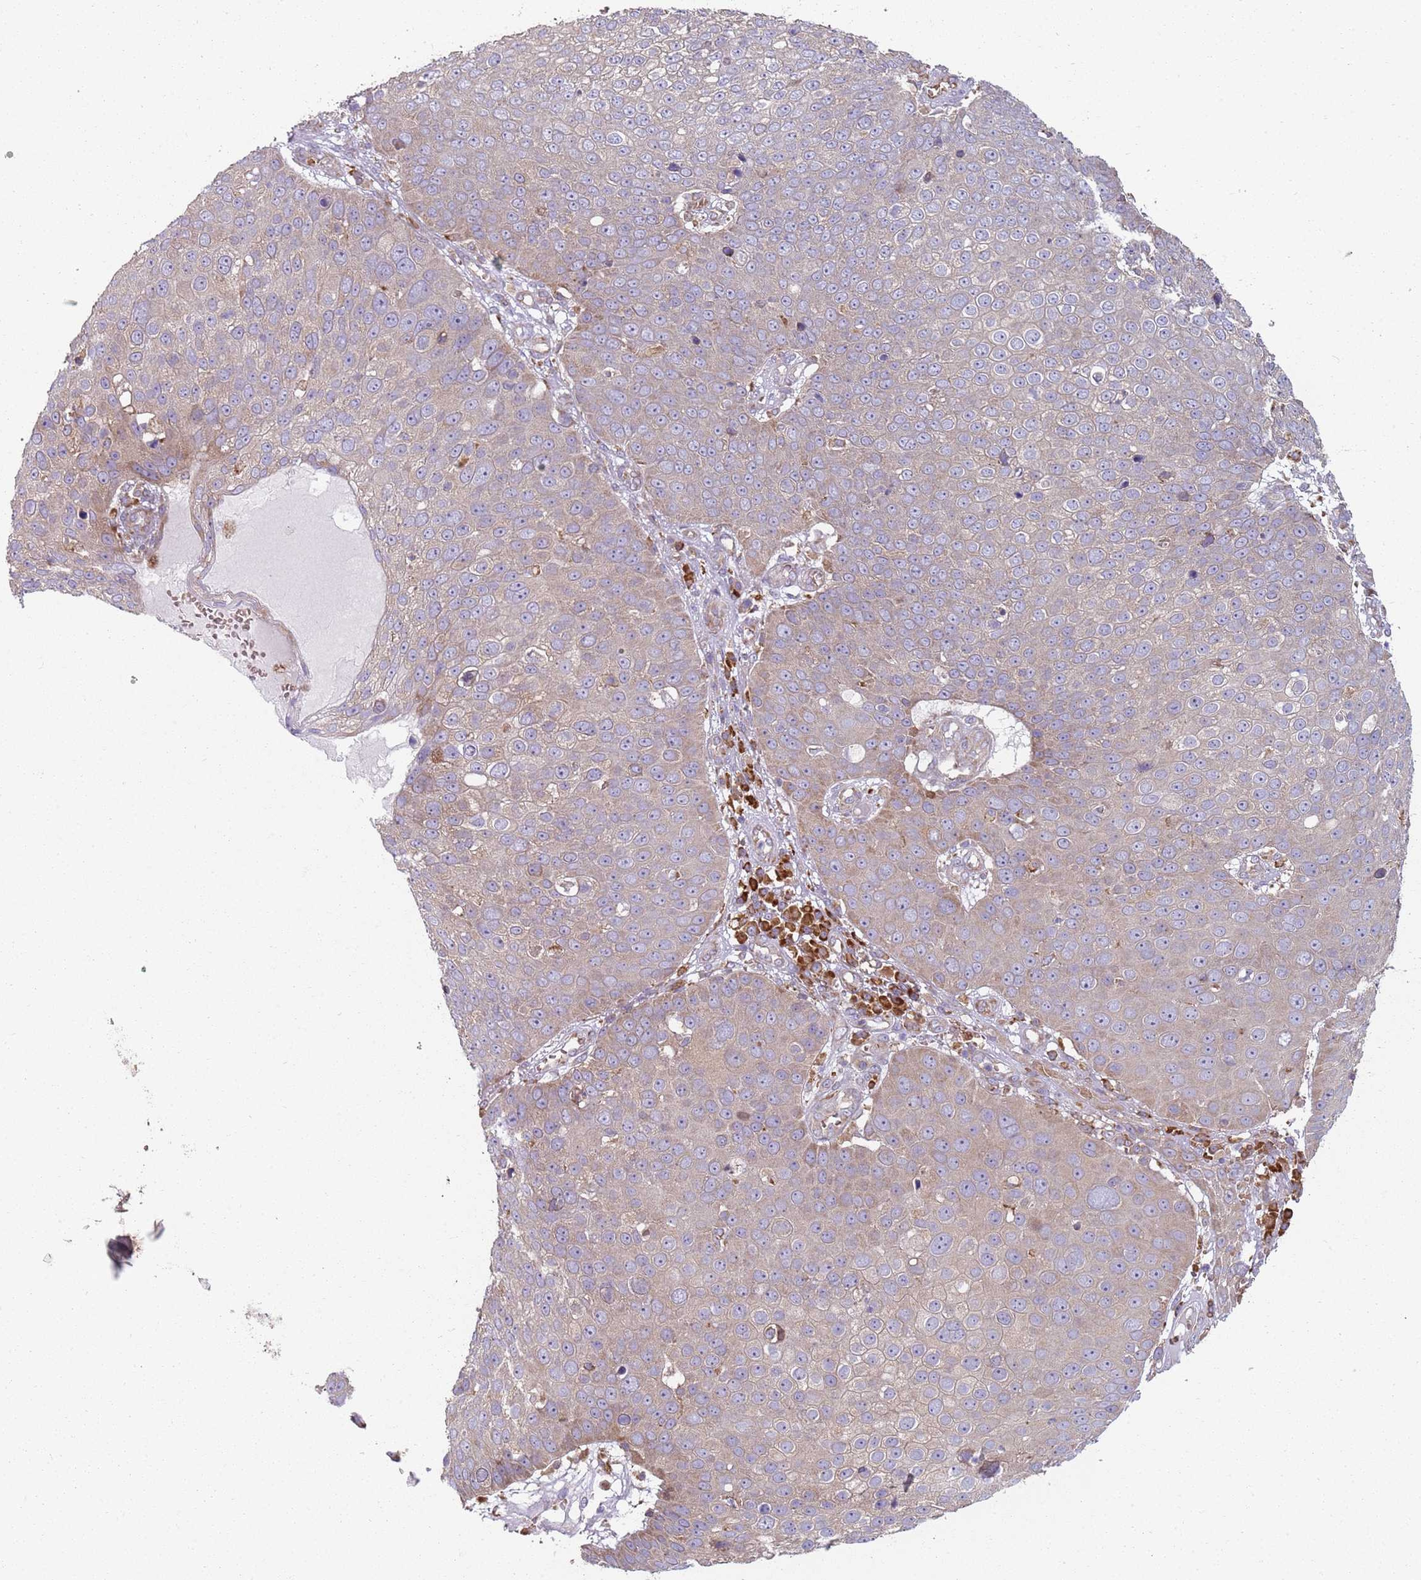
{"staining": {"intensity": "negative", "quantity": "none", "location": "none"}, "tissue": "skin cancer", "cell_type": "Tumor cells", "image_type": "cancer", "snomed": [{"axis": "morphology", "description": "Squamous cell carcinoma, NOS"}, {"axis": "topography", "description": "Skin"}], "caption": "An IHC photomicrograph of skin cancer (squamous cell carcinoma) is shown. There is no staining in tumor cells of skin cancer (squamous cell carcinoma).", "gene": "SPATA2", "patient": {"sex": "male", "age": 71}}